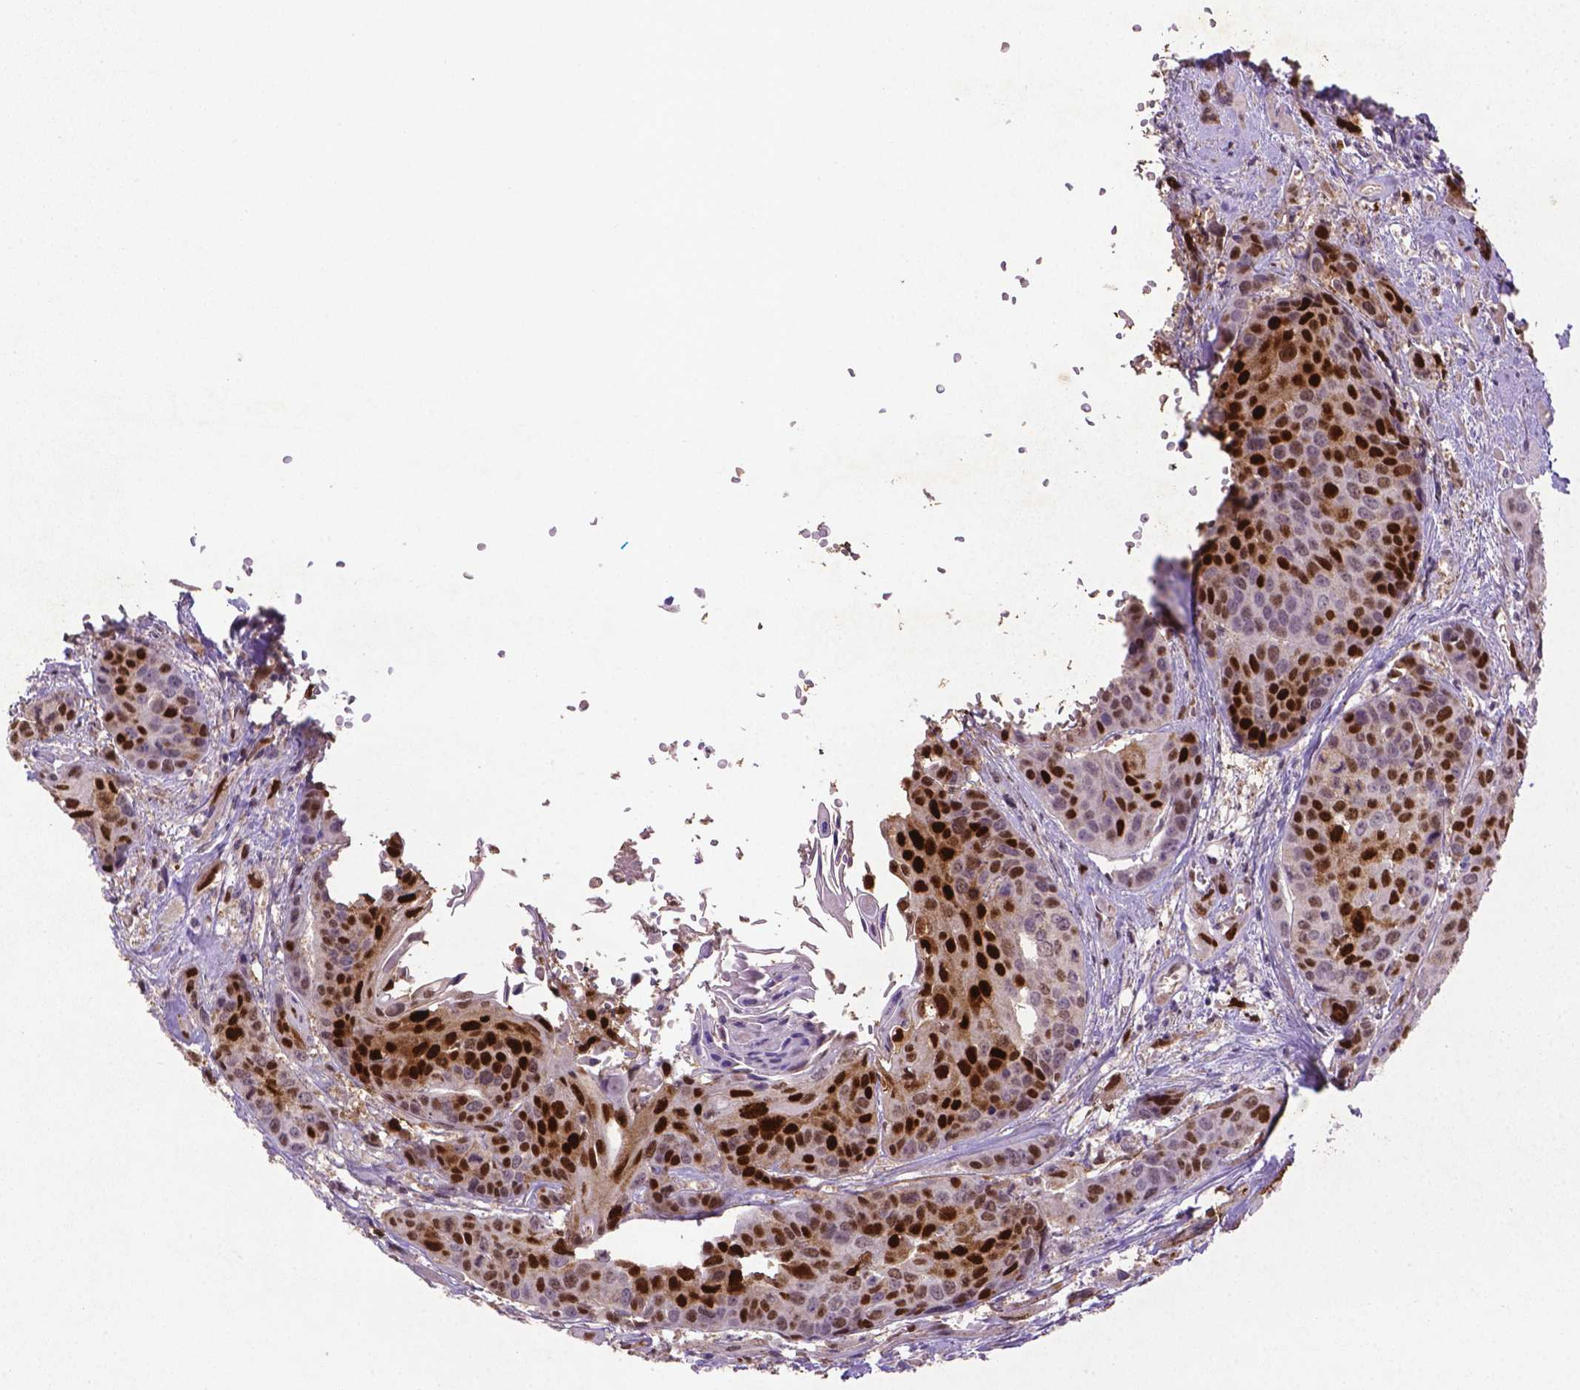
{"staining": {"intensity": "strong", "quantity": ">75%", "location": "nuclear"}, "tissue": "head and neck cancer", "cell_type": "Tumor cells", "image_type": "cancer", "snomed": [{"axis": "morphology", "description": "Squamous cell carcinoma, NOS"}, {"axis": "topography", "description": "Oral tissue"}, {"axis": "topography", "description": "Head-Neck"}], "caption": "IHC histopathology image of neoplastic tissue: head and neck cancer (squamous cell carcinoma) stained using immunohistochemistry demonstrates high levels of strong protein expression localized specifically in the nuclear of tumor cells, appearing as a nuclear brown color.", "gene": "CDKN1A", "patient": {"sex": "male", "age": 56}}